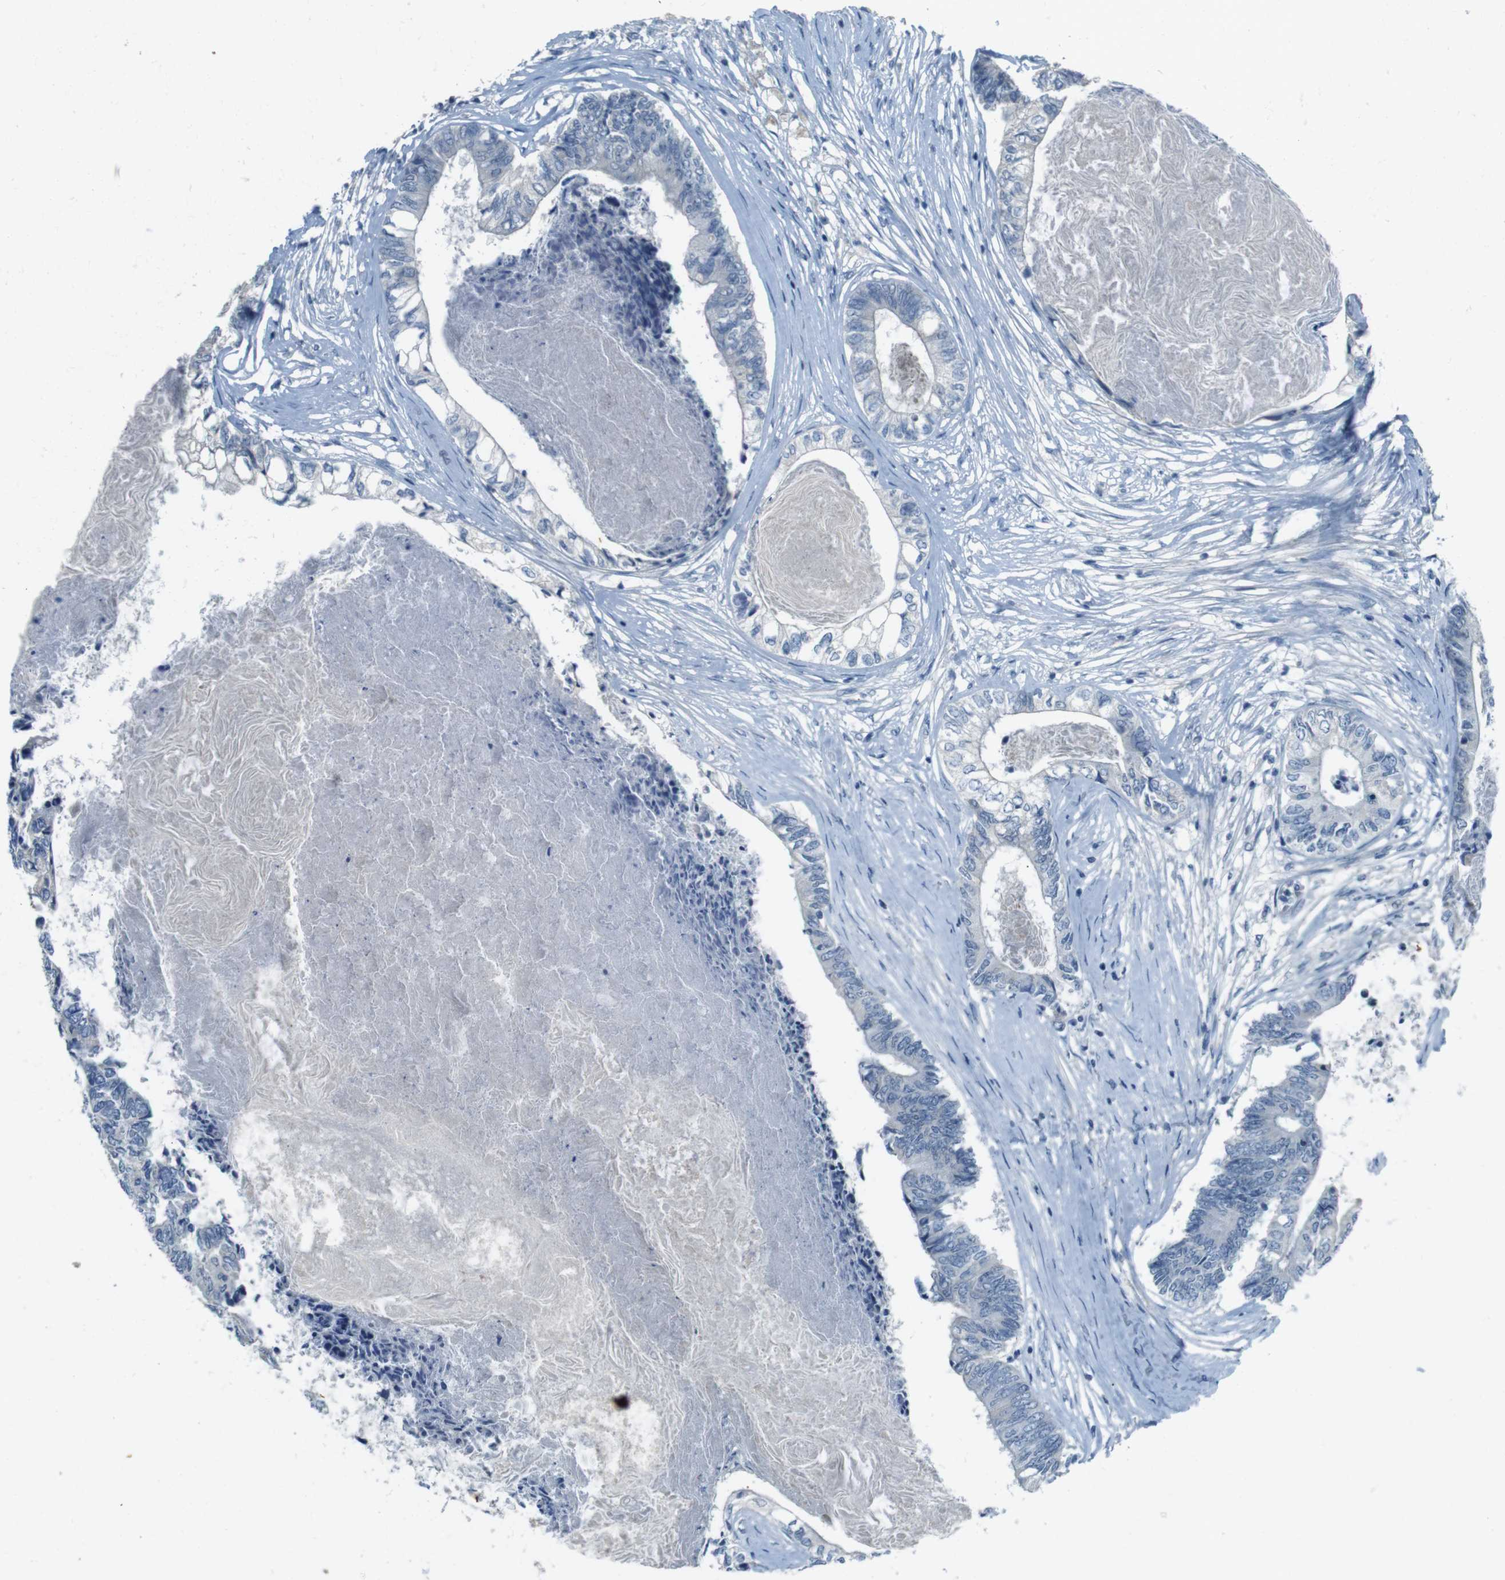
{"staining": {"intensity": "negative", "quantity": "none", "location": "none"}, "tissue": "colorectal cancer", "cell_type": "Tumor cells", "image_type": "cancer", "snomed": [{"axis": "morphology", "description": "Adenocarcinoma, NOS"}, {"axis": "topography", "description": "Rectum"}], "caption": "A high-resolution histopathology image shows IHC staining of colorectal adenocarcinoma, which displays no significant staining in tumor cells.", "gene": "ENTPD7", "patient": {"sex": "male", "age": 63}}